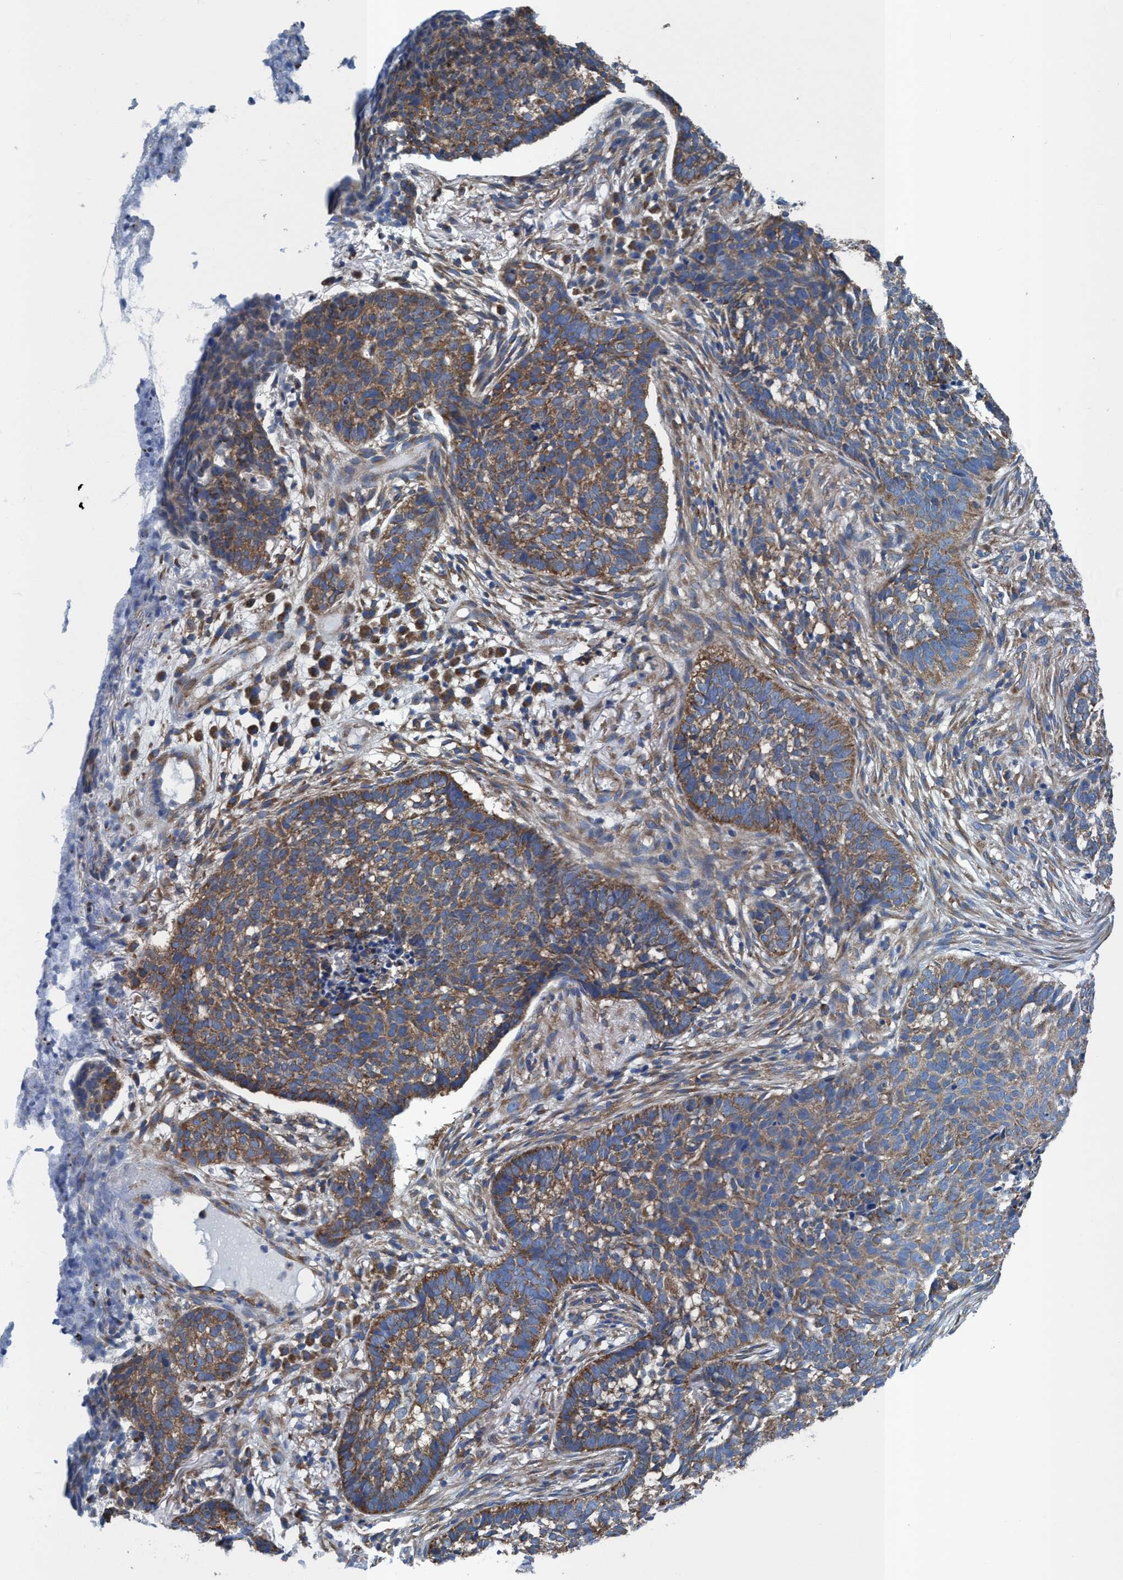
{"staining": {"intensity": "moderate", "quantity": ">75%", "location": "cytoplasmic/membranous"}, "tissue": "skin cancer", "cell_type": "Tumor cells", "image_type": "cancer", "snomed": [{"axis": "morphology", "description": "Basal cell carcinoma"}, {"axis": "topography", "description": "Skin"}], "caption": "Immunohistochemistry (IHC) staining of skin cancer, which demonstrates medium levels of moderate cytoplasmic/membranous staining in approximately >75% of tumor cells indicating moderate cytoplasmic/membranous protein positivity. The staining was performed using DAB (3,3'-diaminobenzidine) (brown) for protein detection and nuclei were counterstained in hematoxylin (blue).", "gene": "NMT1", "patient": {"sex": "male", "age": 85}}